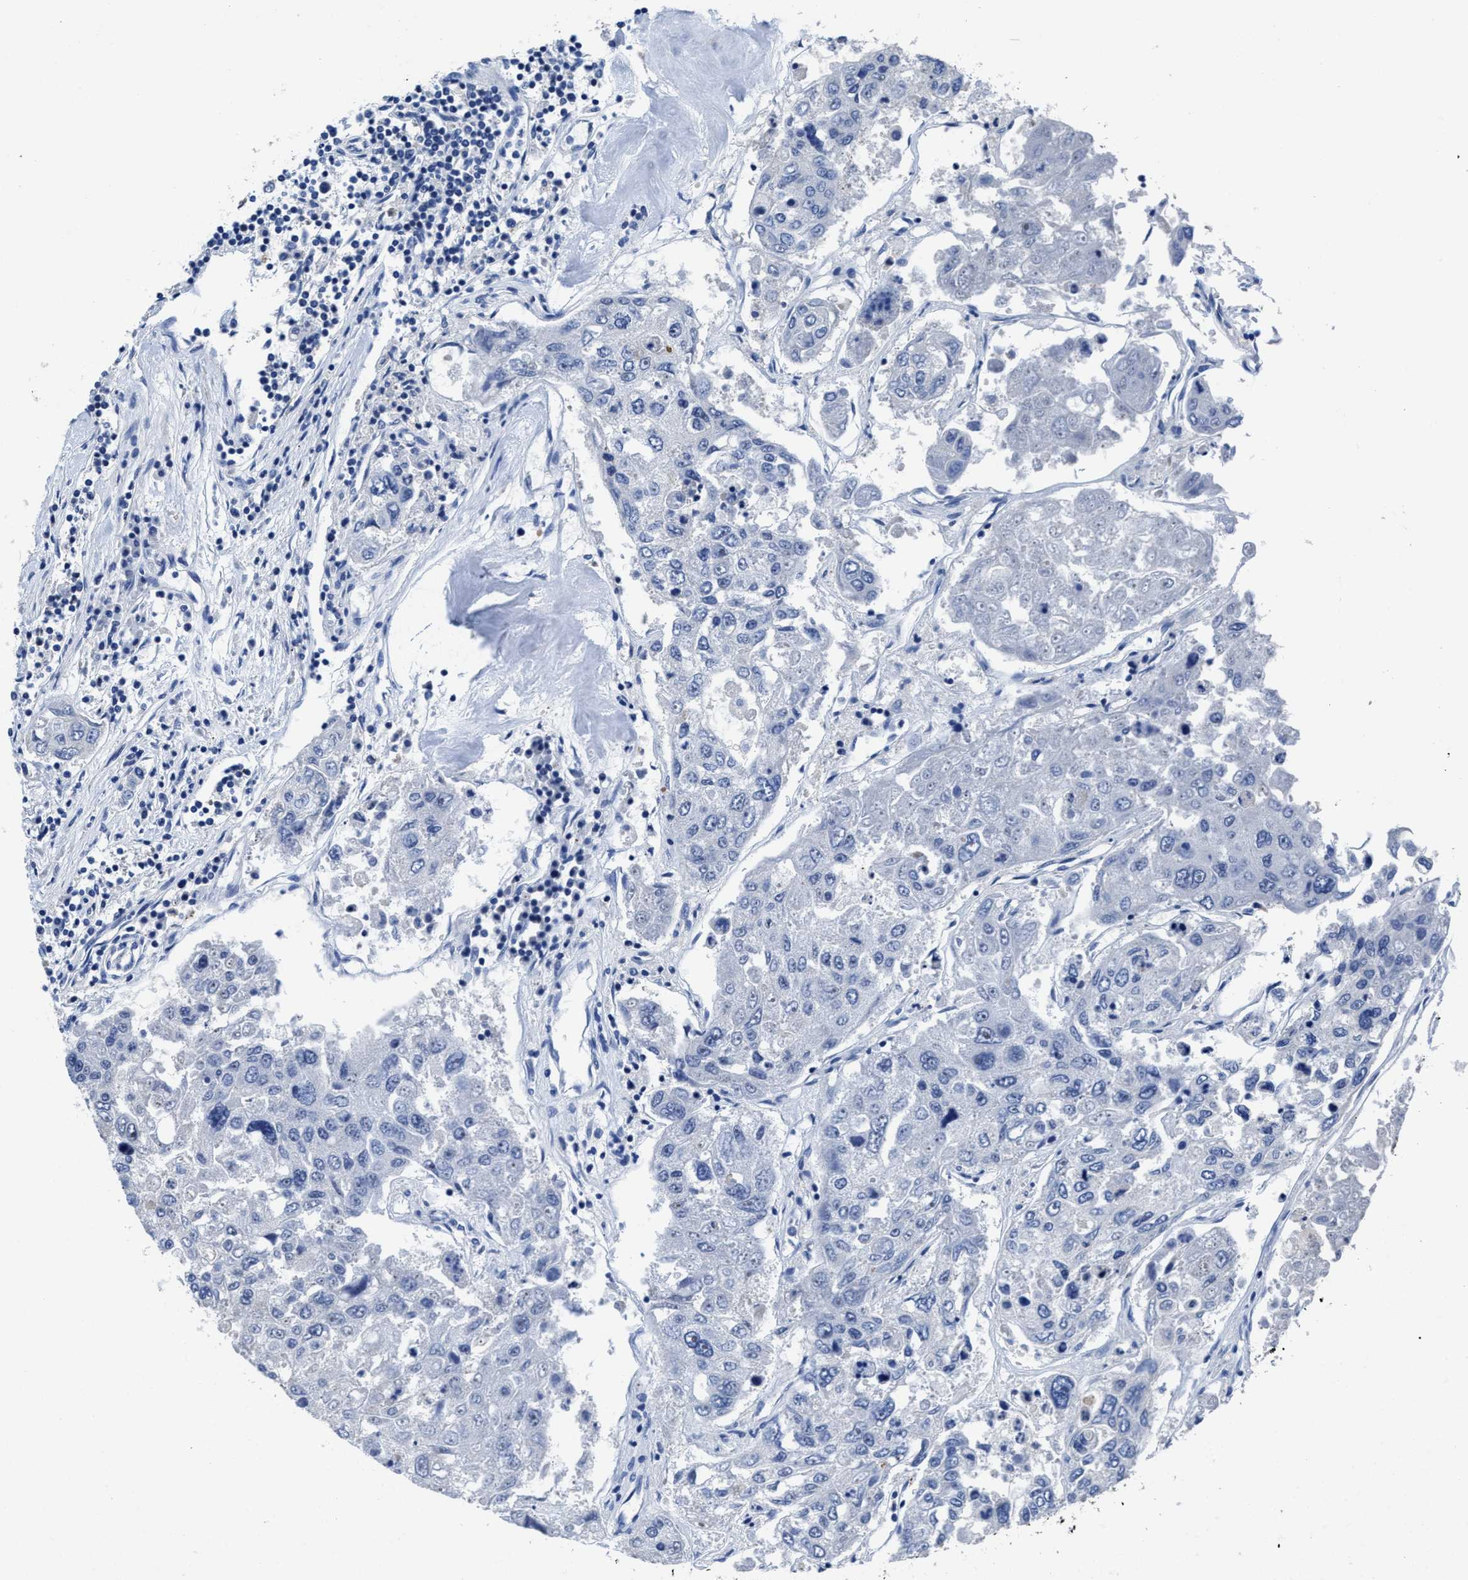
{"staining": {"intensity": "negative", "quantity": "none", "location": "none"}, "tissue": "urothelial cancer", "cell_type": "Tumor cells", "image_type": "cancer", "snomed": [{"axis": "morphology", "description": "Urothelial carcinoma, High grade"}, {"axis": "topography", "description": "Lymph node"}, {"axis": "topography", "description": "Urinary bladder"}], "caption": "An immunohistochemistry (IHC) image of high-grade urothelial carcinoma is shown. There is no staining in tumor cells of high-grade urothelial carcinoma. (DAB immunohistochemistry, high magnification).", "gene": "HOOK1", "patient": {"sex": "male", "age": 51}}